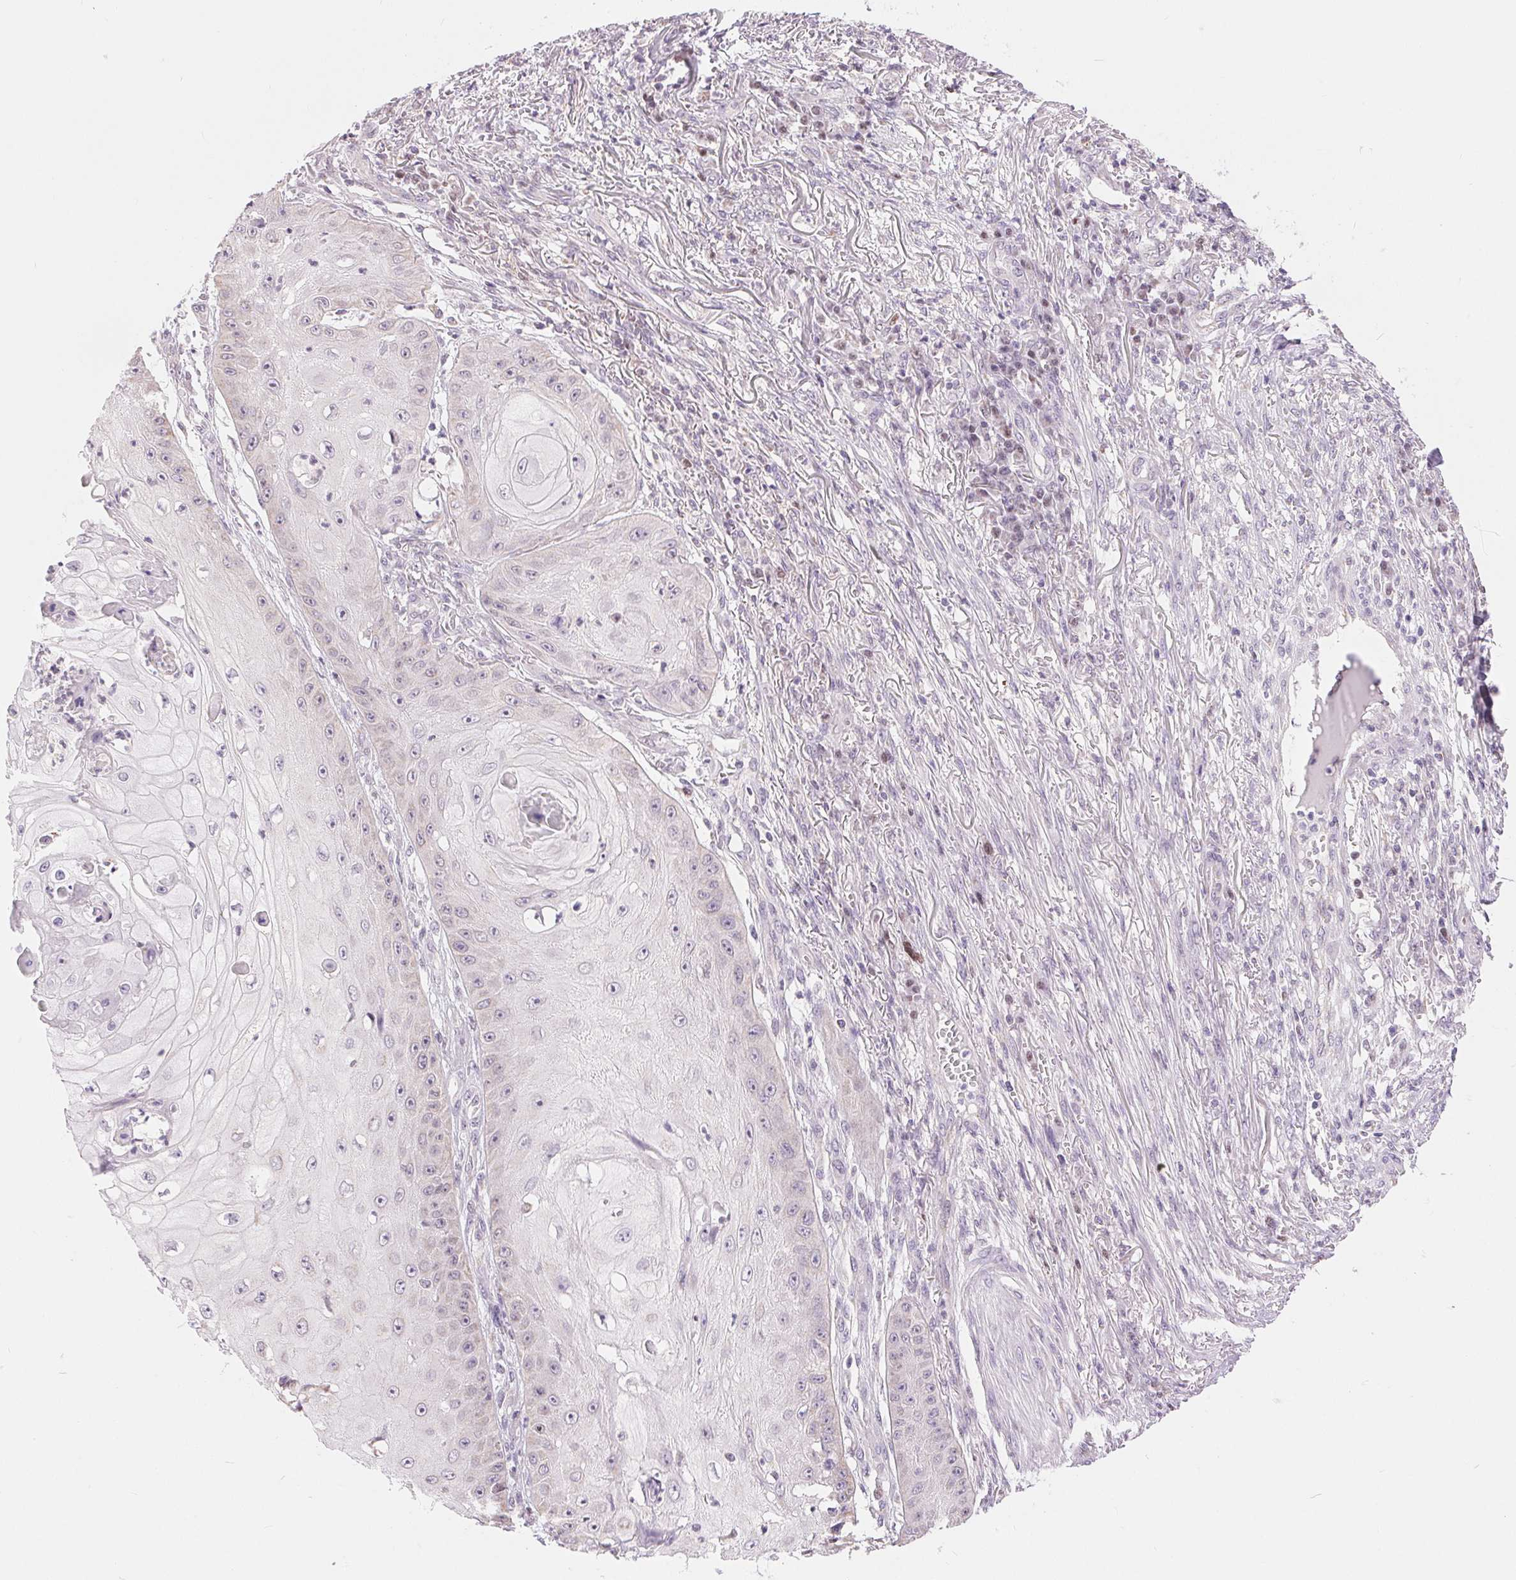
{"staining": {"intensity": "negative", "quantity": "none", "location": "none"}, "tissue": "skin cancer", "cell_type": "Tumor cells", "image_type": "cancer", "snomed": [{"axis": "morphology", "description": "Squamous cell carcinoma, NOS"}, {"axis": "topography", "description": "Skin"}], "caption": "Protein analysis of skin cancer exhibits no significant staining in tumor cells.", "gene": "POU2F2", "patient": {"sex": "male", "age": 70}}